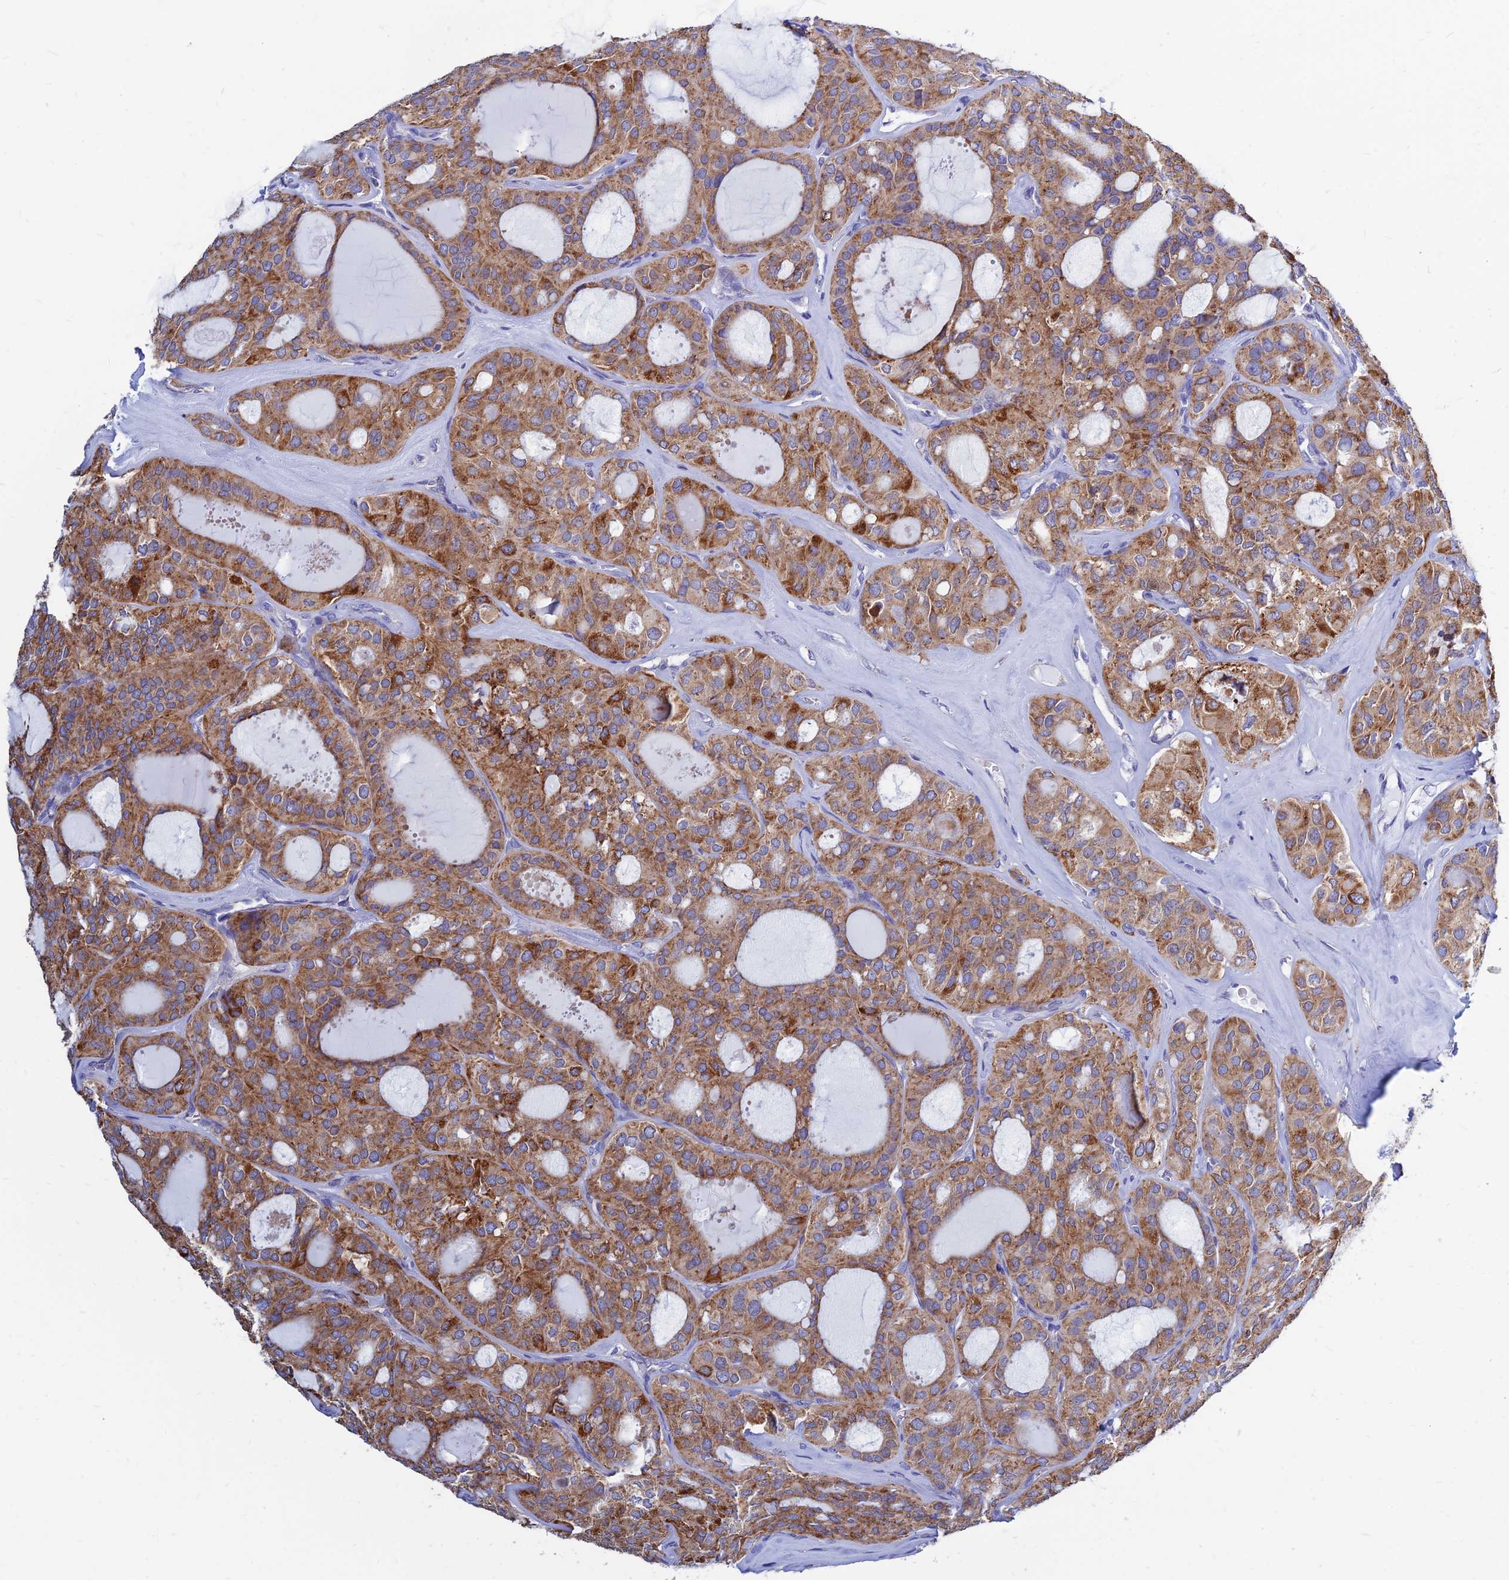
{"staining": {"intensity": "strong", "quantity": ">75%", "location": "cytoplasmic/membranous"}, "tissue": "thyroid cancer", "cell_type": "Tumor cells", "image_type": "cancer", "snomed": [{"axis": "morphology", "description": "Follicular adenoma carcinoma, NOS"}, {"axis": "topography", "description": "Thyroid gland"}], "caption": "Human thyroid follicular adenoma carcinoma stained for a protein (brown) exhibits strong cytoplasmic/membranous positive positivity in approximately >75% of tumor cells.", "gene": "MGST1", "patient": {"sex": "male", "age": 75}}